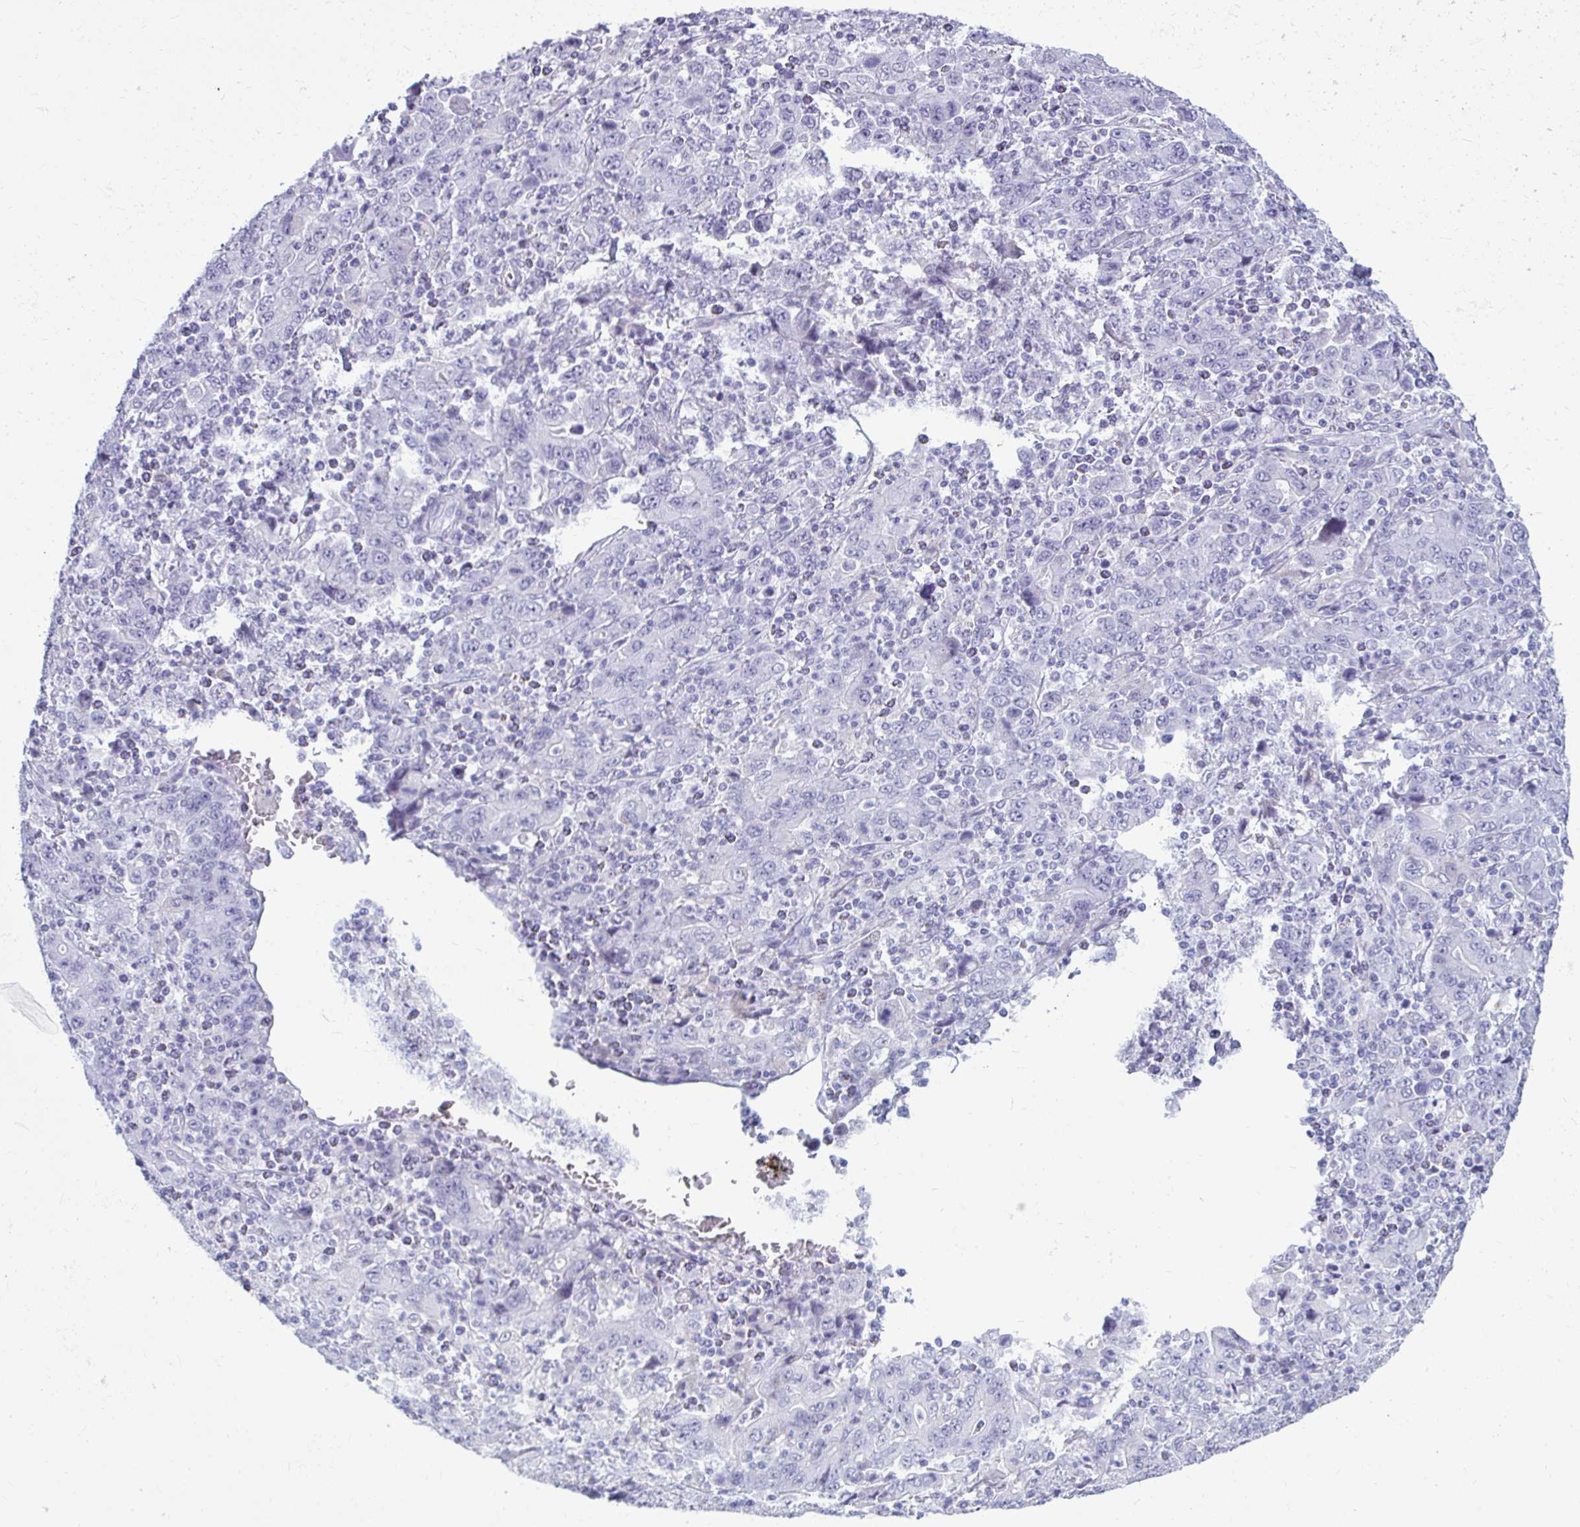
{"staining": {"intensity": "negative", "quantity": "none", "location": "none"}, "tissue": "stomach cancer", "cell_type": "Tumor cells", "image_type": "cancer", "snomed": [{"axis": "morphology", "description": "Adenocarcinoma, NOS"}, {"axis": "topography", "description": "Stomach, upper"}], "caption": "DAB immunohistochemical staining of human stomach adenocarcinoma exhibits no significant positivity in tumor cells.", "gene": "ANKRD60", "patient": {"sex": "male", "age": 69}}